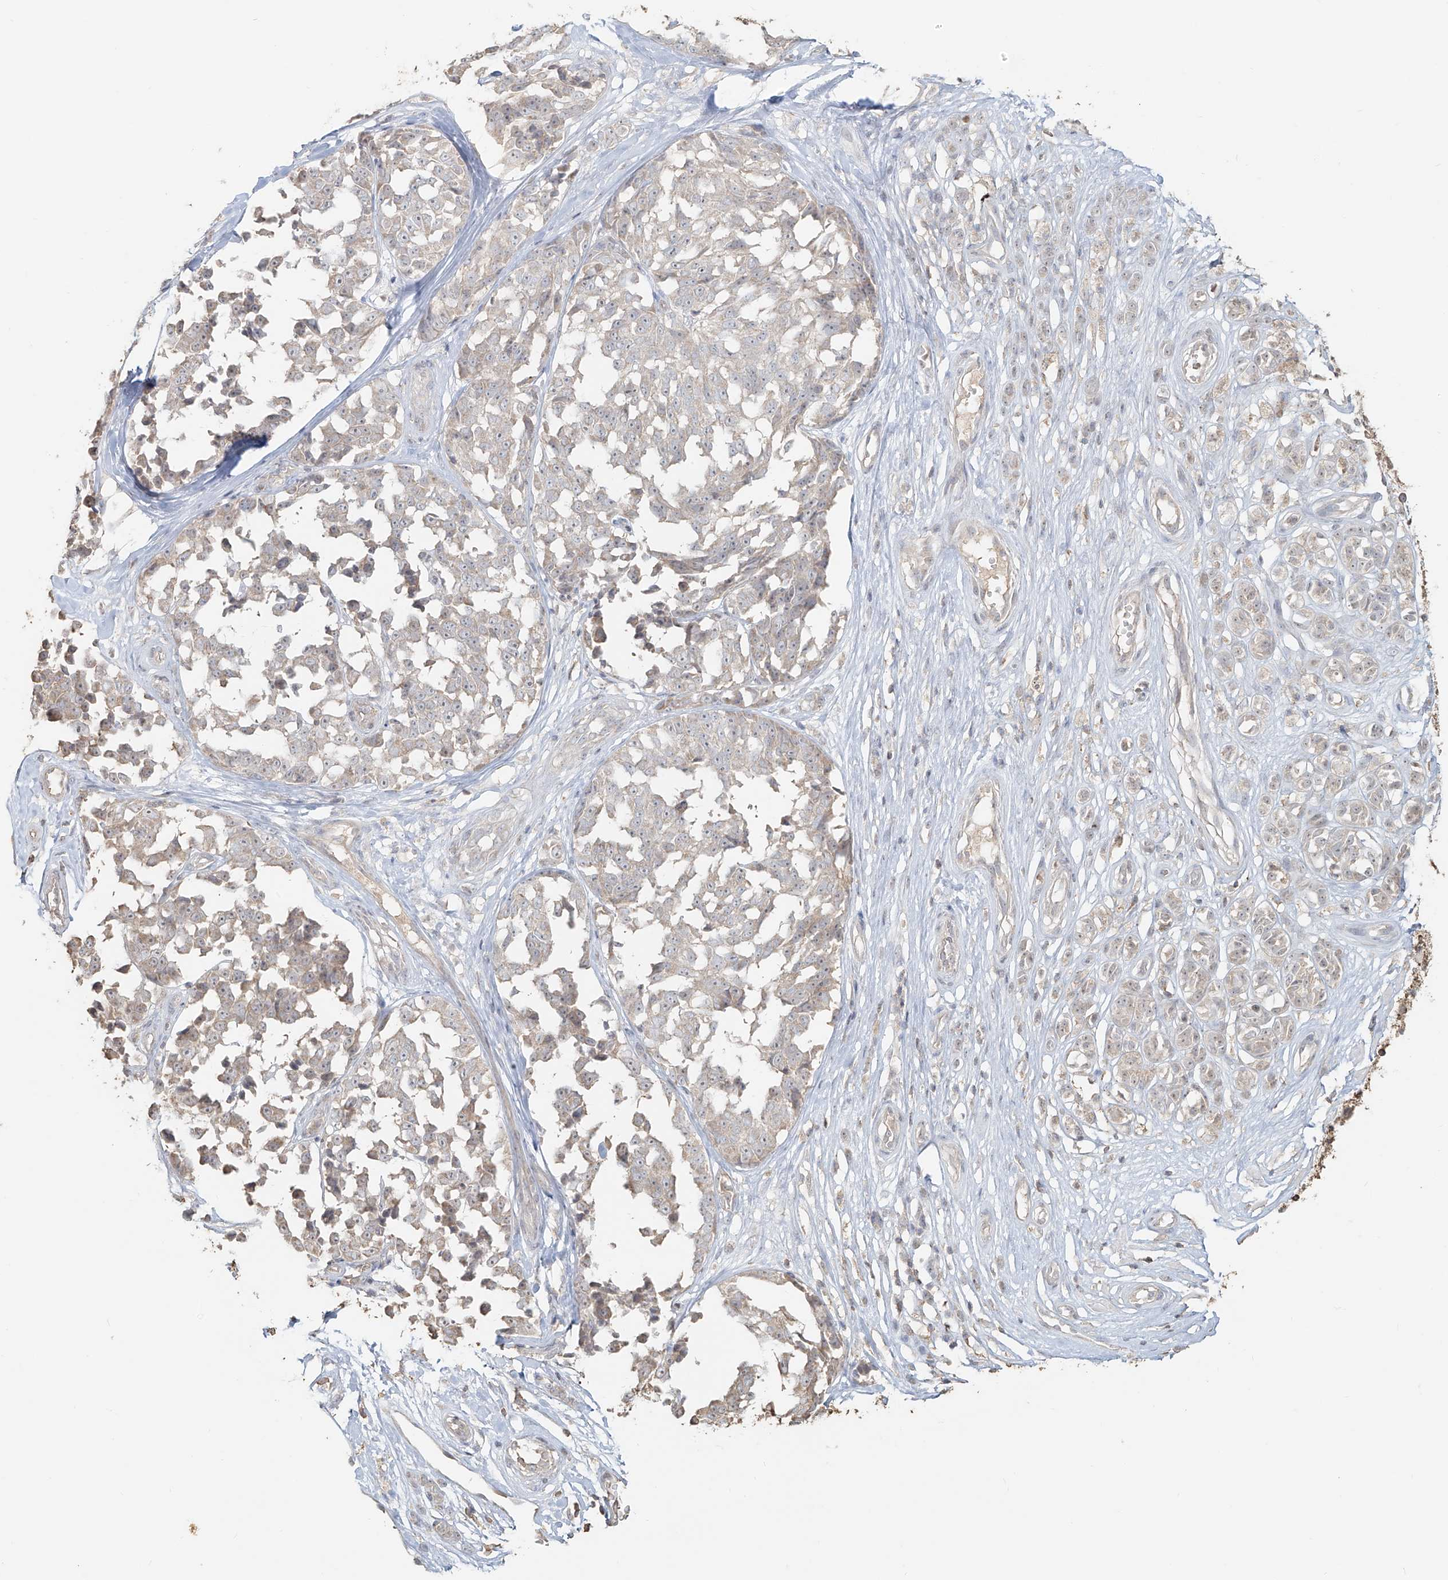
{"staining": {"intensity": "weak", "quantity": "<25%", "location": "cytoplasmic/membranous"}, "tissue": "melanoma", "cell_type": "Tumor cells", "image_type": "cancer", "snomed": [{"axis": "morphology", "description": "Malignant melanoma, NOS"}, {"axis": "topography", "description": "Skin"}], "caption": "Micrograph shows no protein expression in tumor cells of malignant melanoma tissue.", "gene": "NPHS1", "patient": {"sex": "female", "age": 64}}